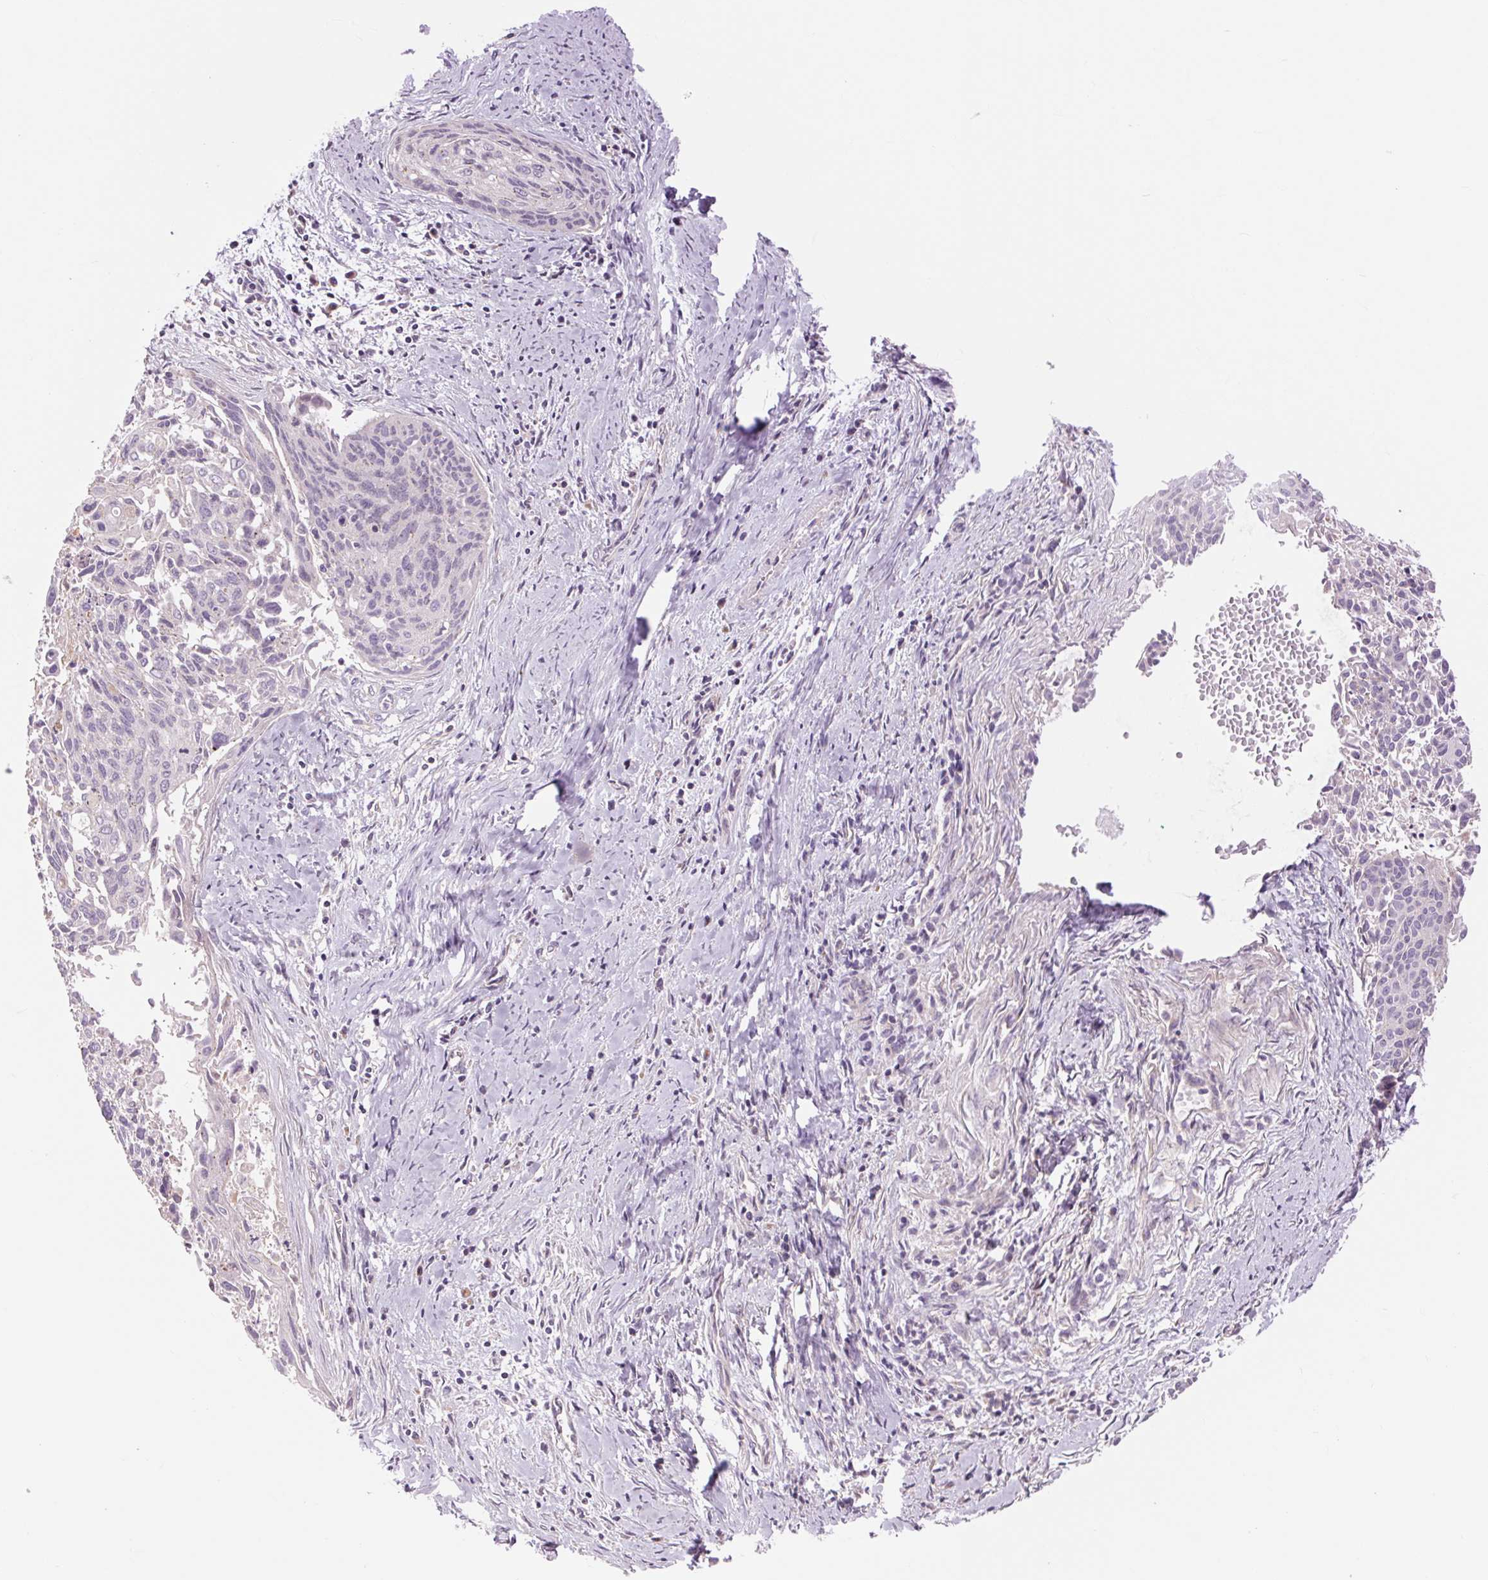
{"staining": {"intensity": "negative", "quantity": "none", "location": "none"}, "tissue": "cervical cancer", "cell_type": "Tumor cells", "image_type": "cancer", "snomed": [{"axis": "morphology", "description": "Squamous cell carcinoma, NOS"}, {"axis": "topography", "description": "Cervix"}], "caption": "DAB (3,3'-diaminobenzidine) immunohistochemical staining of human cervical cancer reveals no significant expression in tumor cells.", "gene": "CTNNA3", "patient": {"sex": "female", "age": 55}}